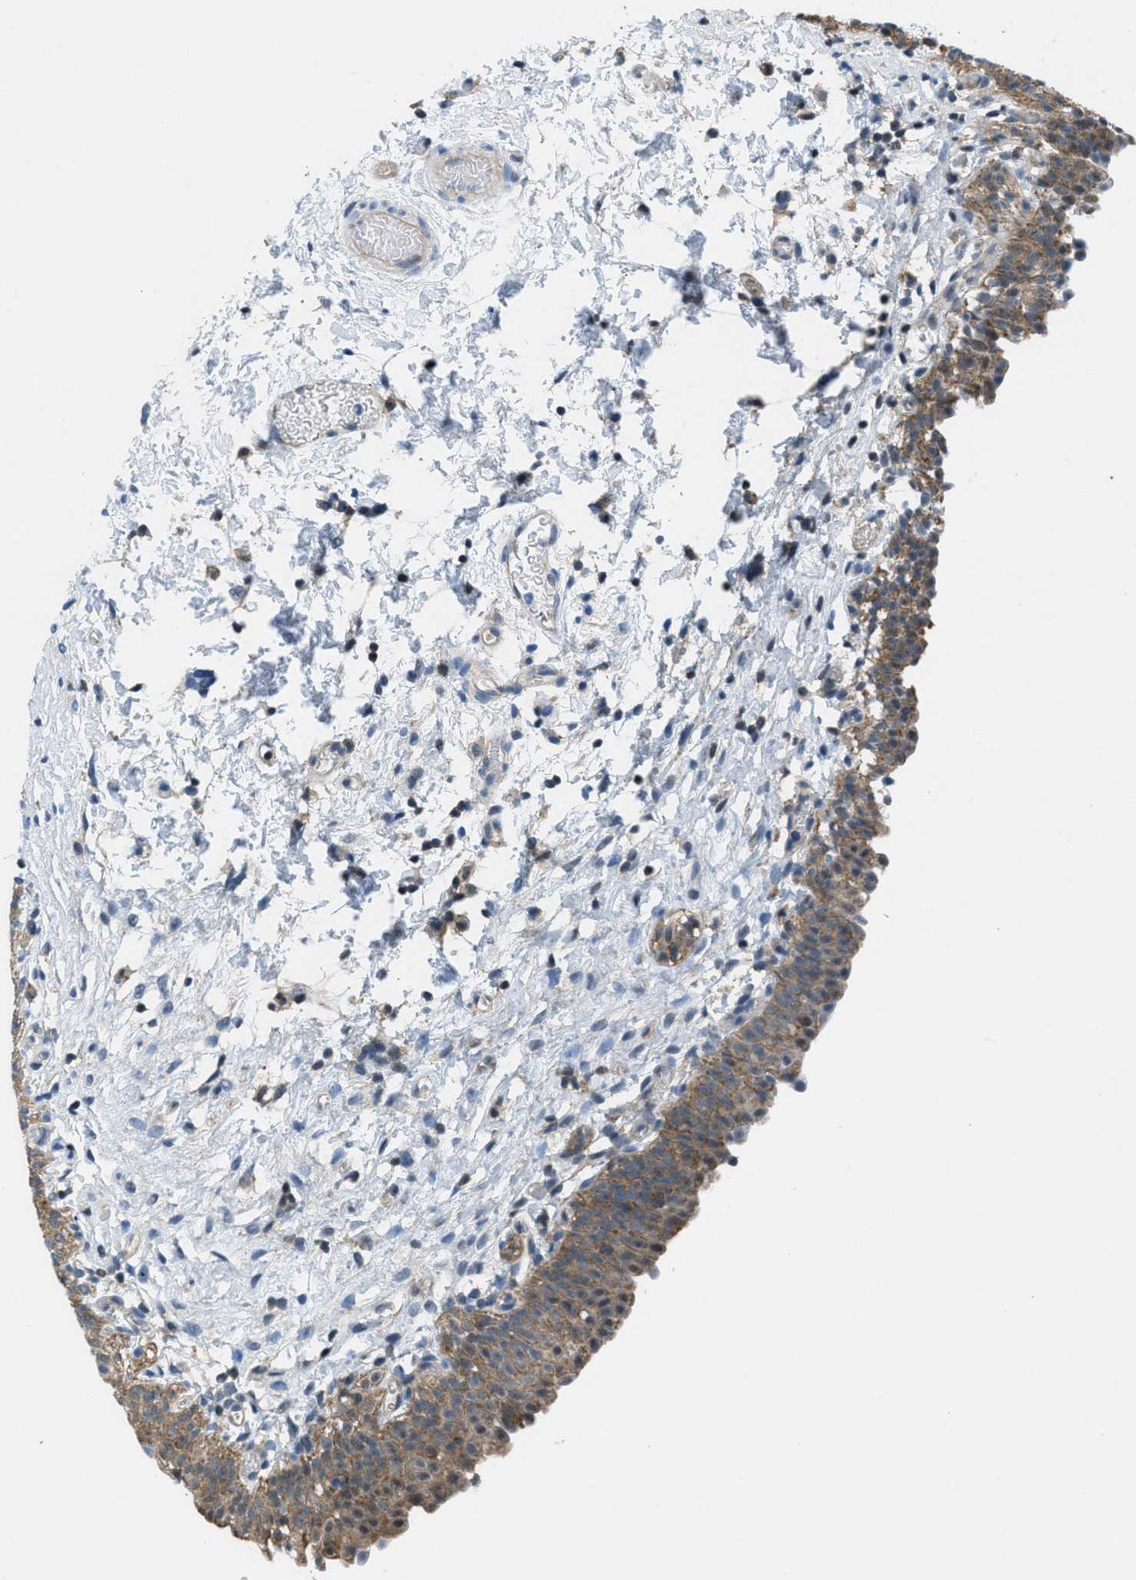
{"staining": {"intensity": "moderate", "quantity": ">75%", "location": "cytoplasmic/membranous"}, "tissue": "urinary bladder", "cell_type": "Urothelial cells", "image_type": "normal", "snomed": [{"axis": "morphology", "description": "Normal tissue, NOS"}, {"axis": "topography", "description": "Urinary bladder"}], "caption": "Unremarkable urinary bladder exhibits moderate cytoplasmic/membranous staining in about >75% of urothelial cells.", "gene": "PIP5K1C", "patient": {"sex": "male", "age": 55}}